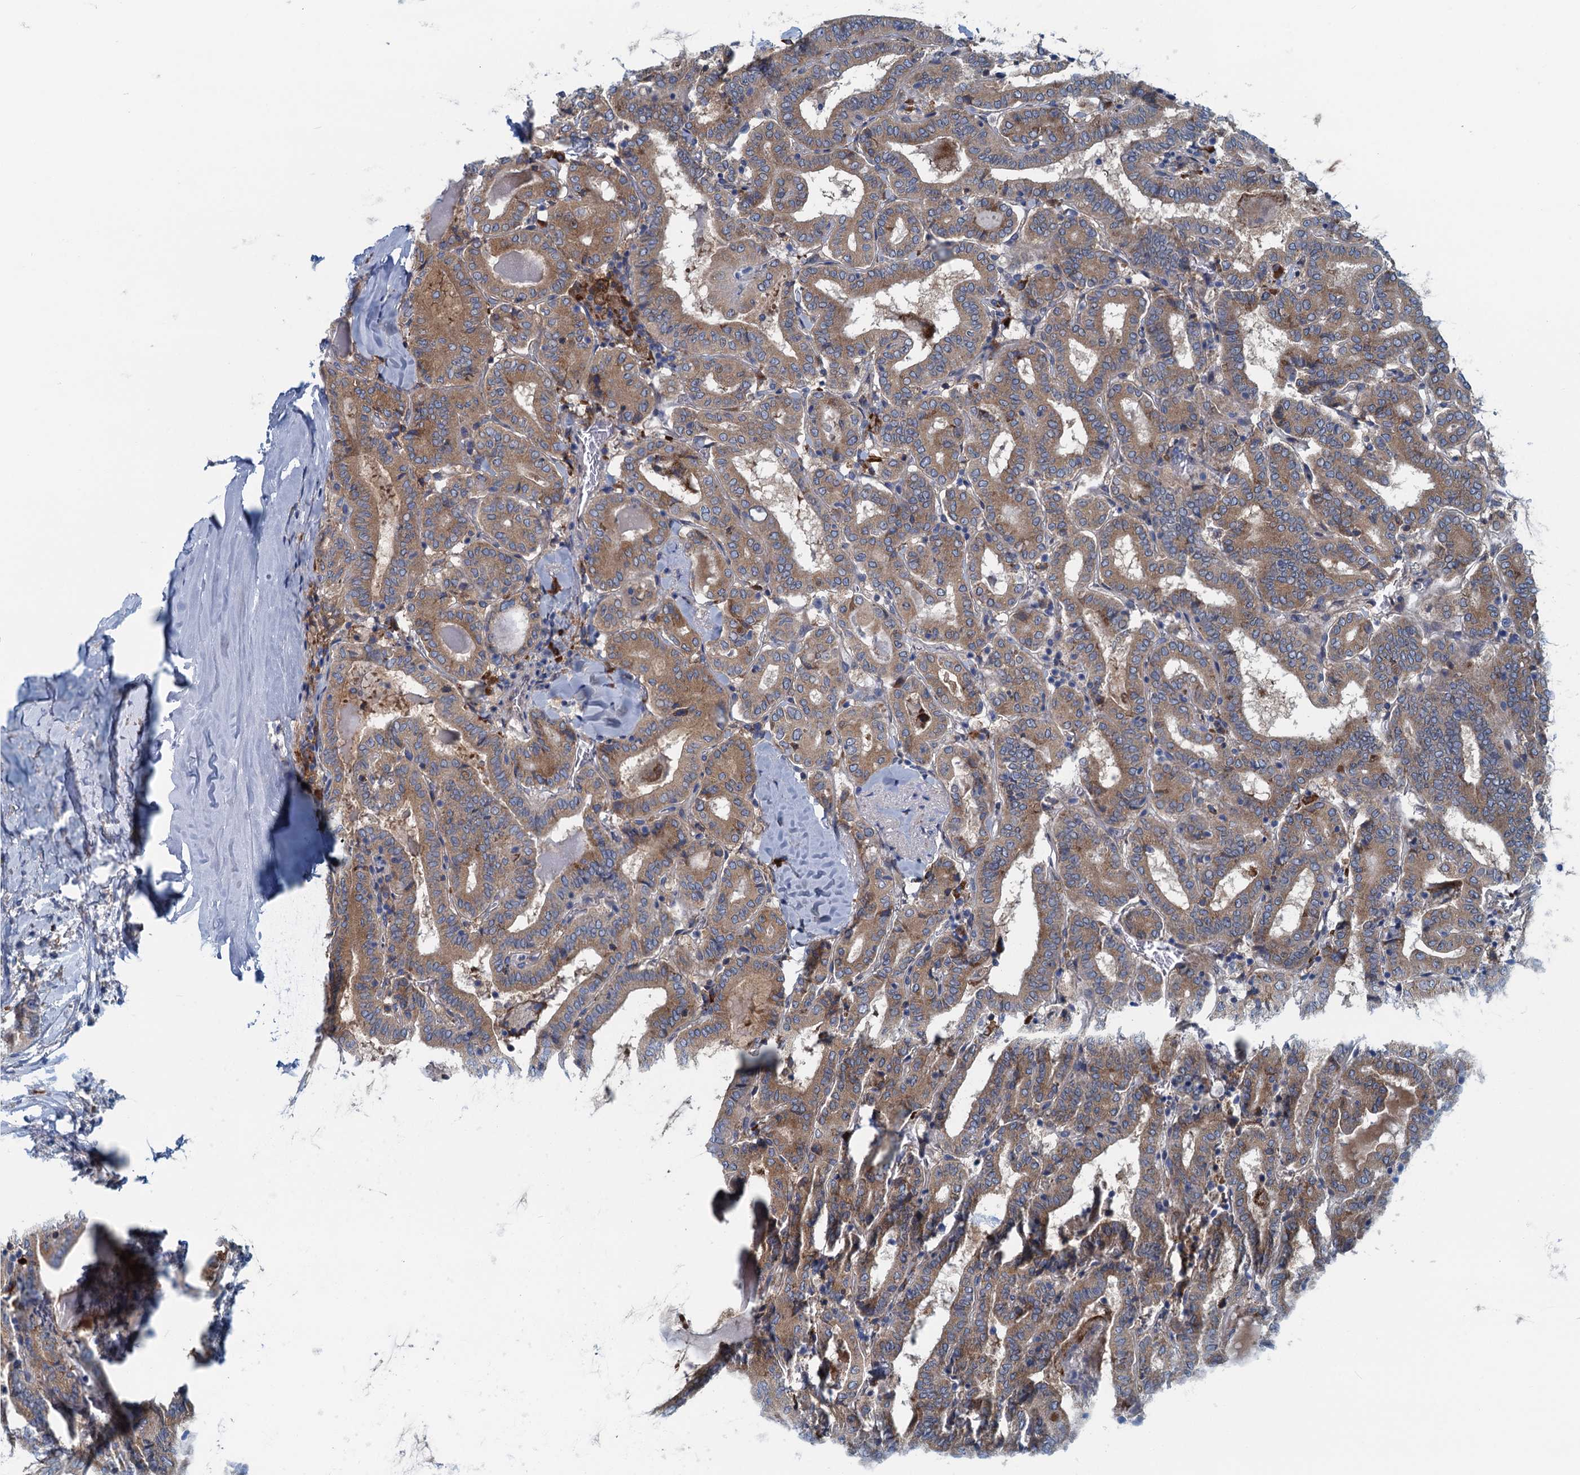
{"staining": {"intensity": "moderate", "quantity": ">75%", "location": "cytoplasmic/membranous"}, "tissue": "thyroid cancer", "cell_type": "Tumor cells", "image_type": "cancer", "snomed": [{"axis": "morphology", "description": "Papillary adenocarcinoma, NOS"}, {"axis": "topography", "description": "Thyroid gland"}], "caption": "Tumor cells show moderate cytoplasmic/membranous positivity in about >75% of cells in thyroid cancer.", "gene": "MYDGF", "patient": {"sex": "female", "age": 72}}